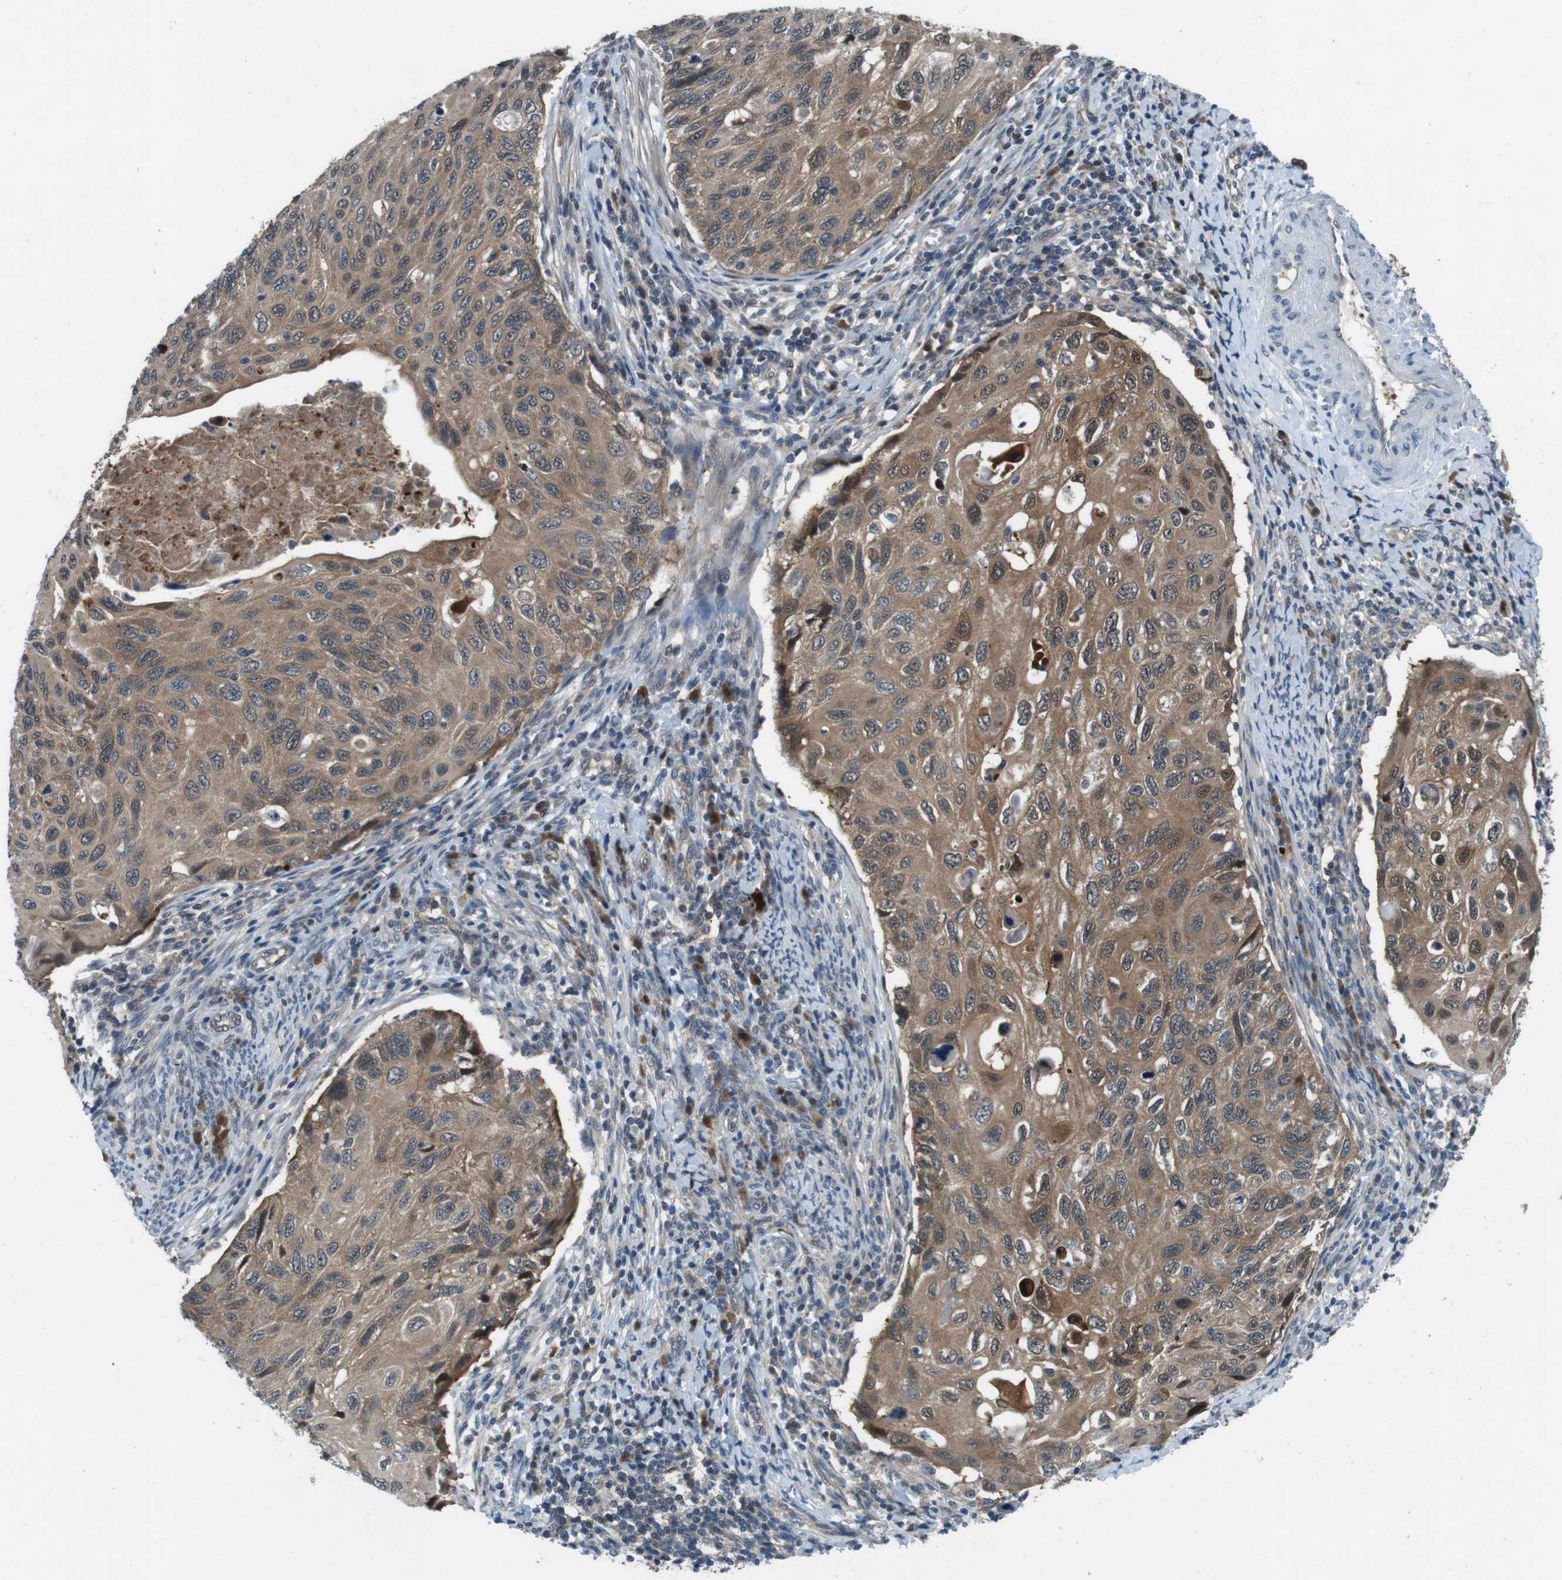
{"staining": {"intensity": "moderate", "quantity": ">75%", "location": "cytoplasmic/membranous"}, "tissue": "cervical cancer", "cell_type": "Tumor cells", "image_type": "cancer", "snomed": [{"axis": "morphology", "description": "Squamous cell carcinoma, NOS"}, {"axis": "topography", "description": "Cervix"}], "caption": "Immunohistochemistry (DAB (3,3'-diaminobenzidine)) staining of human cervical squamous cell carcinoma shows moderate cytoplasmic/membranous protein staining in approximately >75% of tumor cells.", "gene": "LRP5", "patient": {"sex": "female", "age": 70}}